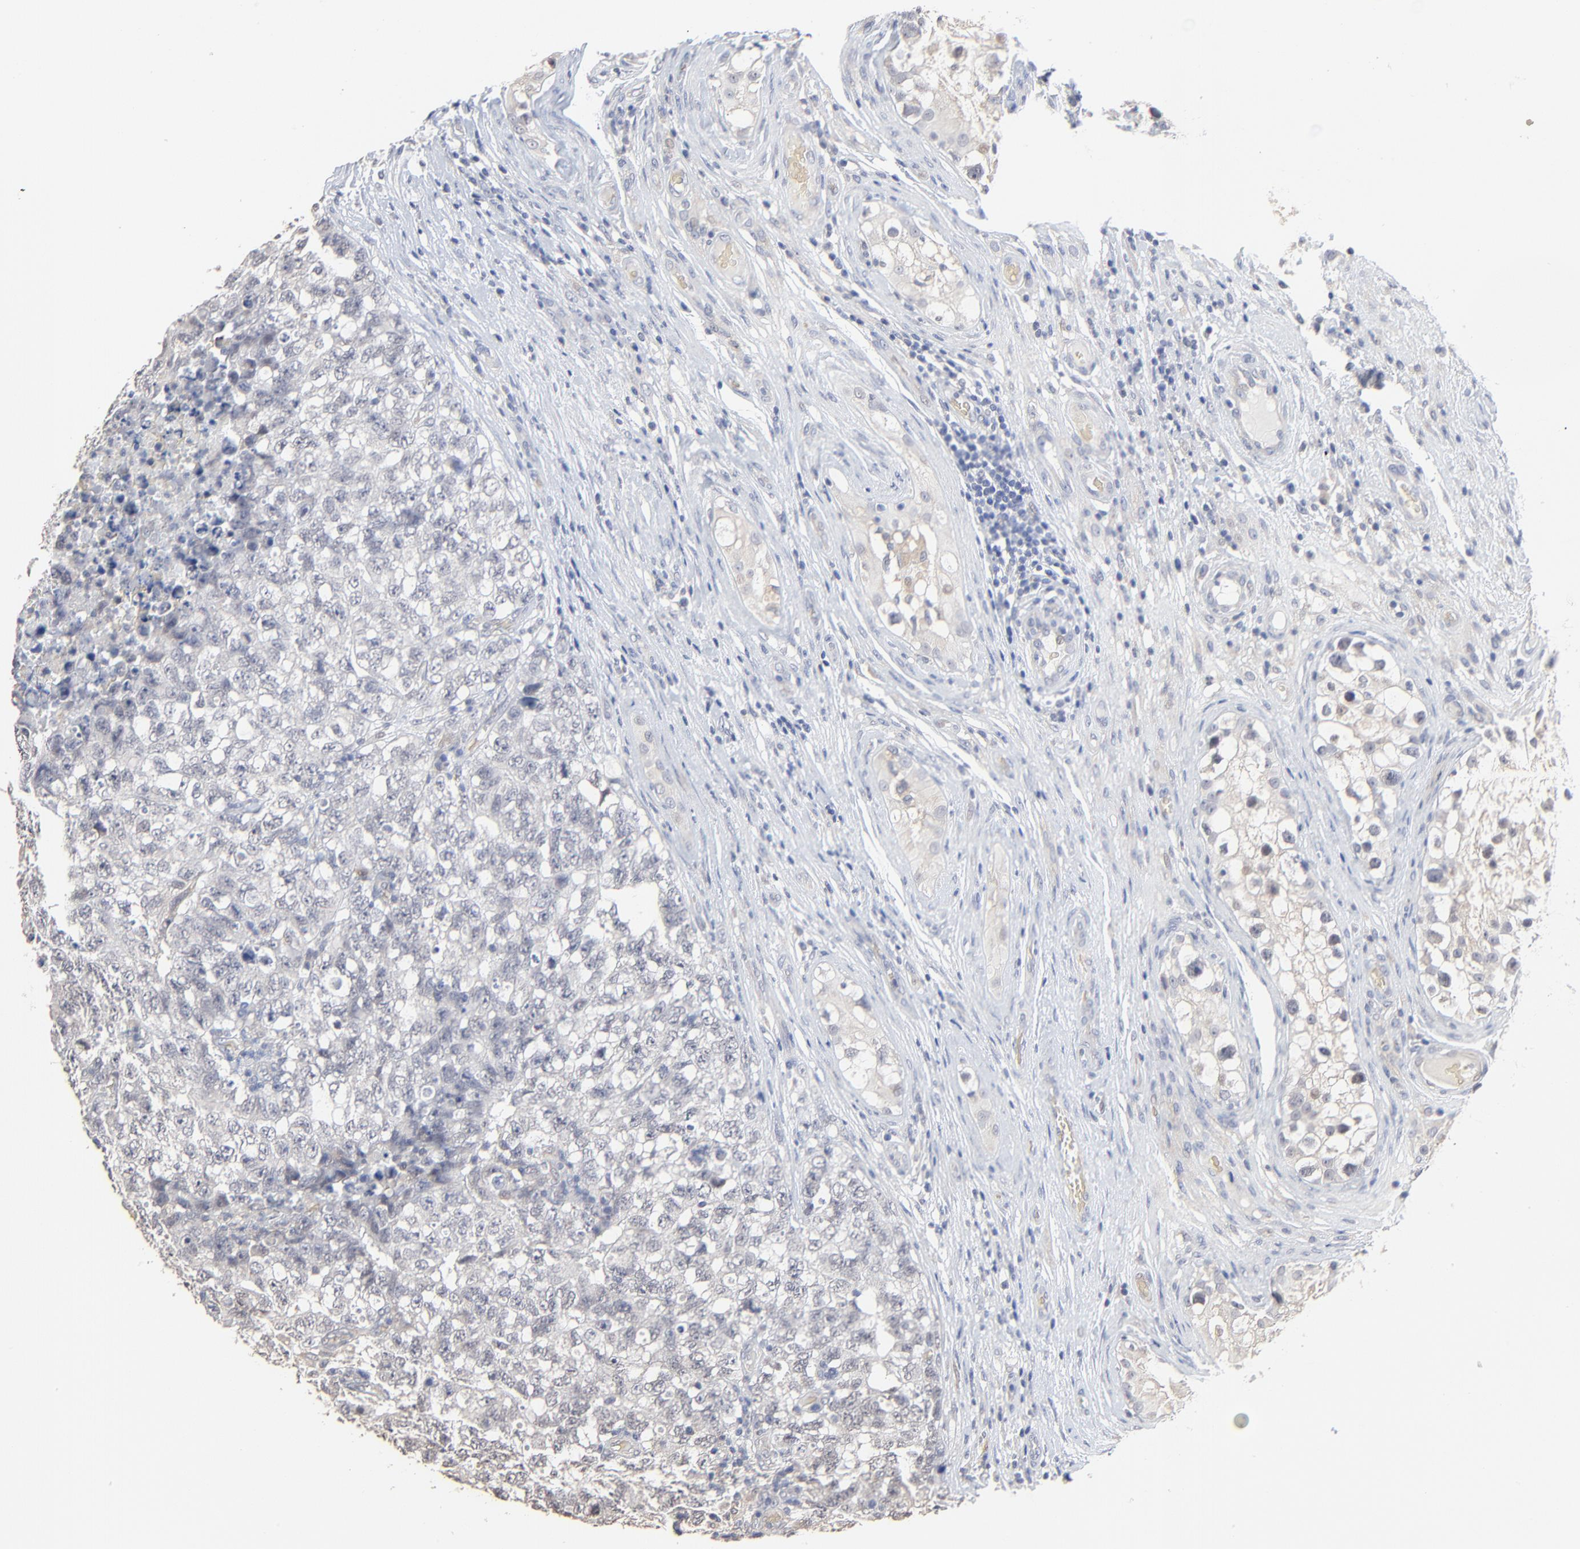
{"staining": {"intensity": "weak", "quantity": "<25%", "location": "cytoplasmic/membranous"}, "tissue": "testis cancer", "cell_type": "Tumor cells", "image_type": "cancer", "snomed": [{"axis": "morphology", "description": "Carcinoma, Embryonal, NOS"}, {"axis": "topography", "description": "Testis"}], "caption": "This is an immunohistochemistry (IHC) histopathology image of human testis cancer. There is no staining in tumor cells.", "gene": "FANCB", "patient": {"sex": "male", "age": 31}}